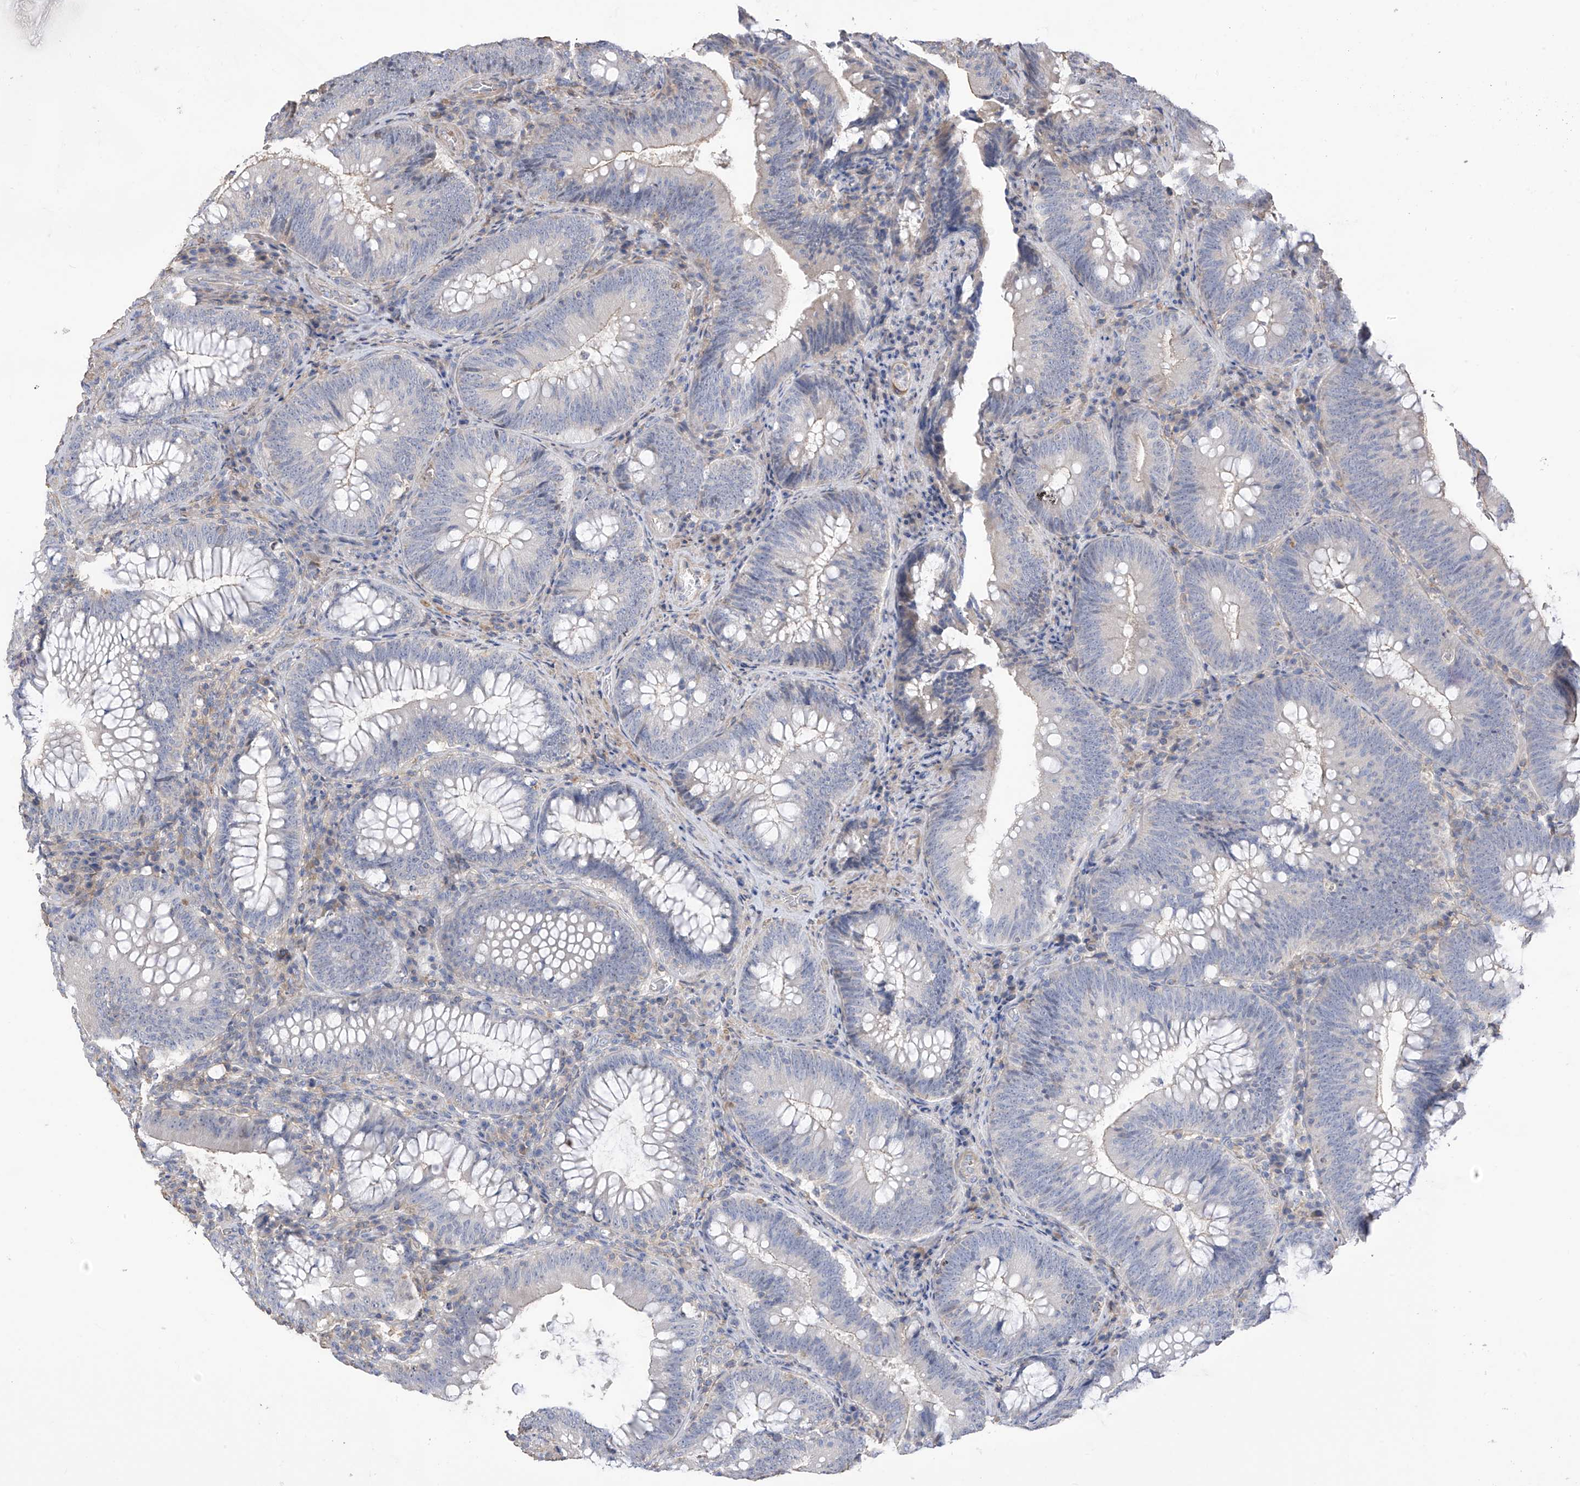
{"staining": {"intensity": "negative", "quantity": "none", "location": "none"}, "tissue": "colorectal cancer", "cell_type": "Tumor cells", "image_type": "cancer", "snomed": [{"axis": "morphology", "description": "Normal tissue, NOS"}, {"axis": "topography", "description": "Colon"}], "caption": "Immunohistochemical staining of human colorectal cancer displays no significant positivity in tumor cells. The staining was performed using DAB to visualize the protein expression in brown, while the nuclei were stained in blue with hematoxylin (Magnification: 20x).", "gene": "SLFN14", "patient": {"sex": "female", "age": 82}}